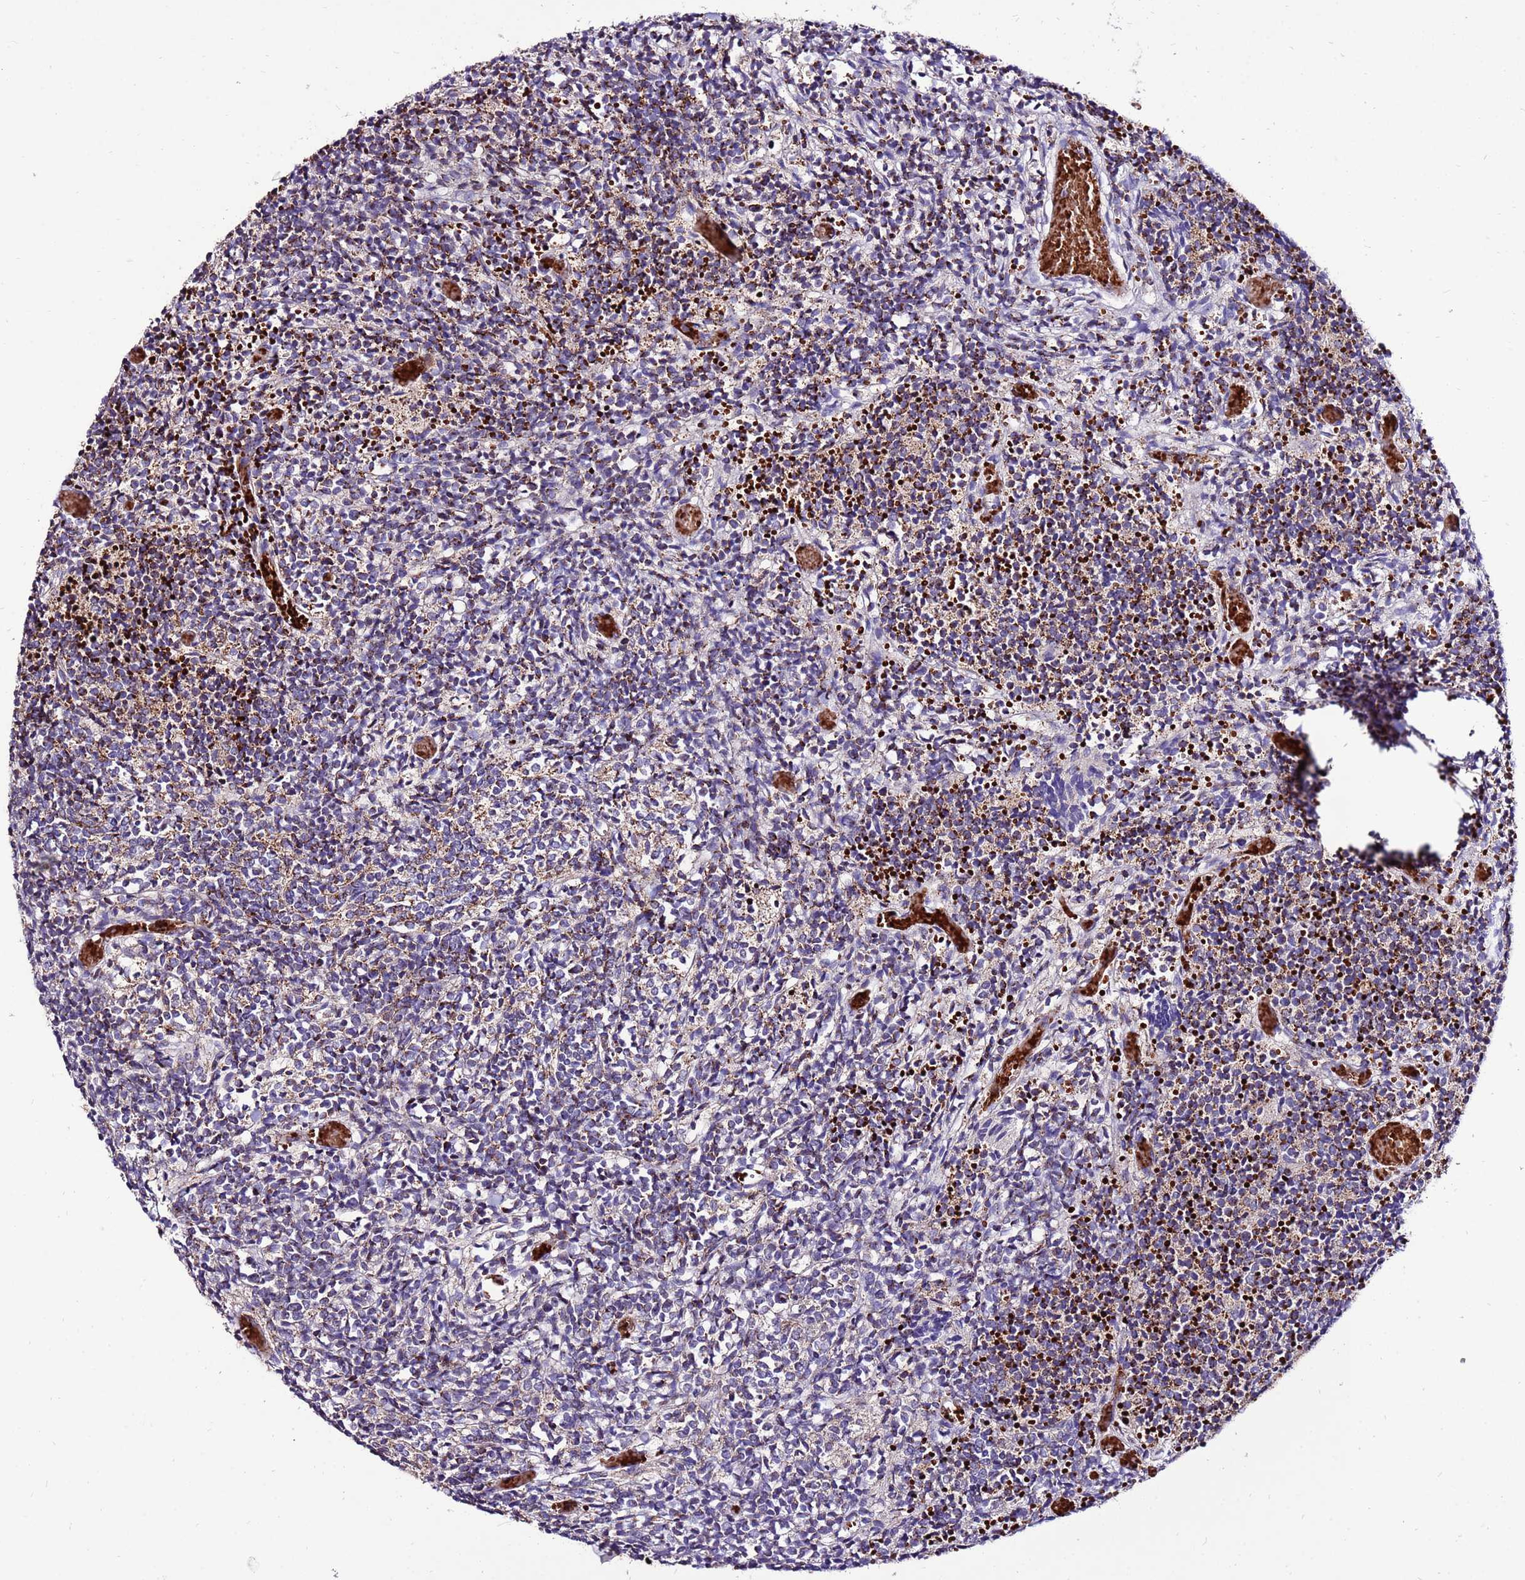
{"staining": {"intensity": "weak", "quantity": "<25%", "location": "cytoplasmic/membranous"}, "tissue": "glioma", "cell_type": "Tumor cells", "image_type": "cancer", "snomed": [{"axis": "morphology", "description": "Glioma, malignant, Low grade"}, {"axis": "topography", "description": "Brain"}], "caption": "Immunohistochemistry (IHC) of human malignant glioma (low-grade) shows no staining in tumor cells.", "gene": "SPSB3", "patient": {"sex": "female", "age": 1}}